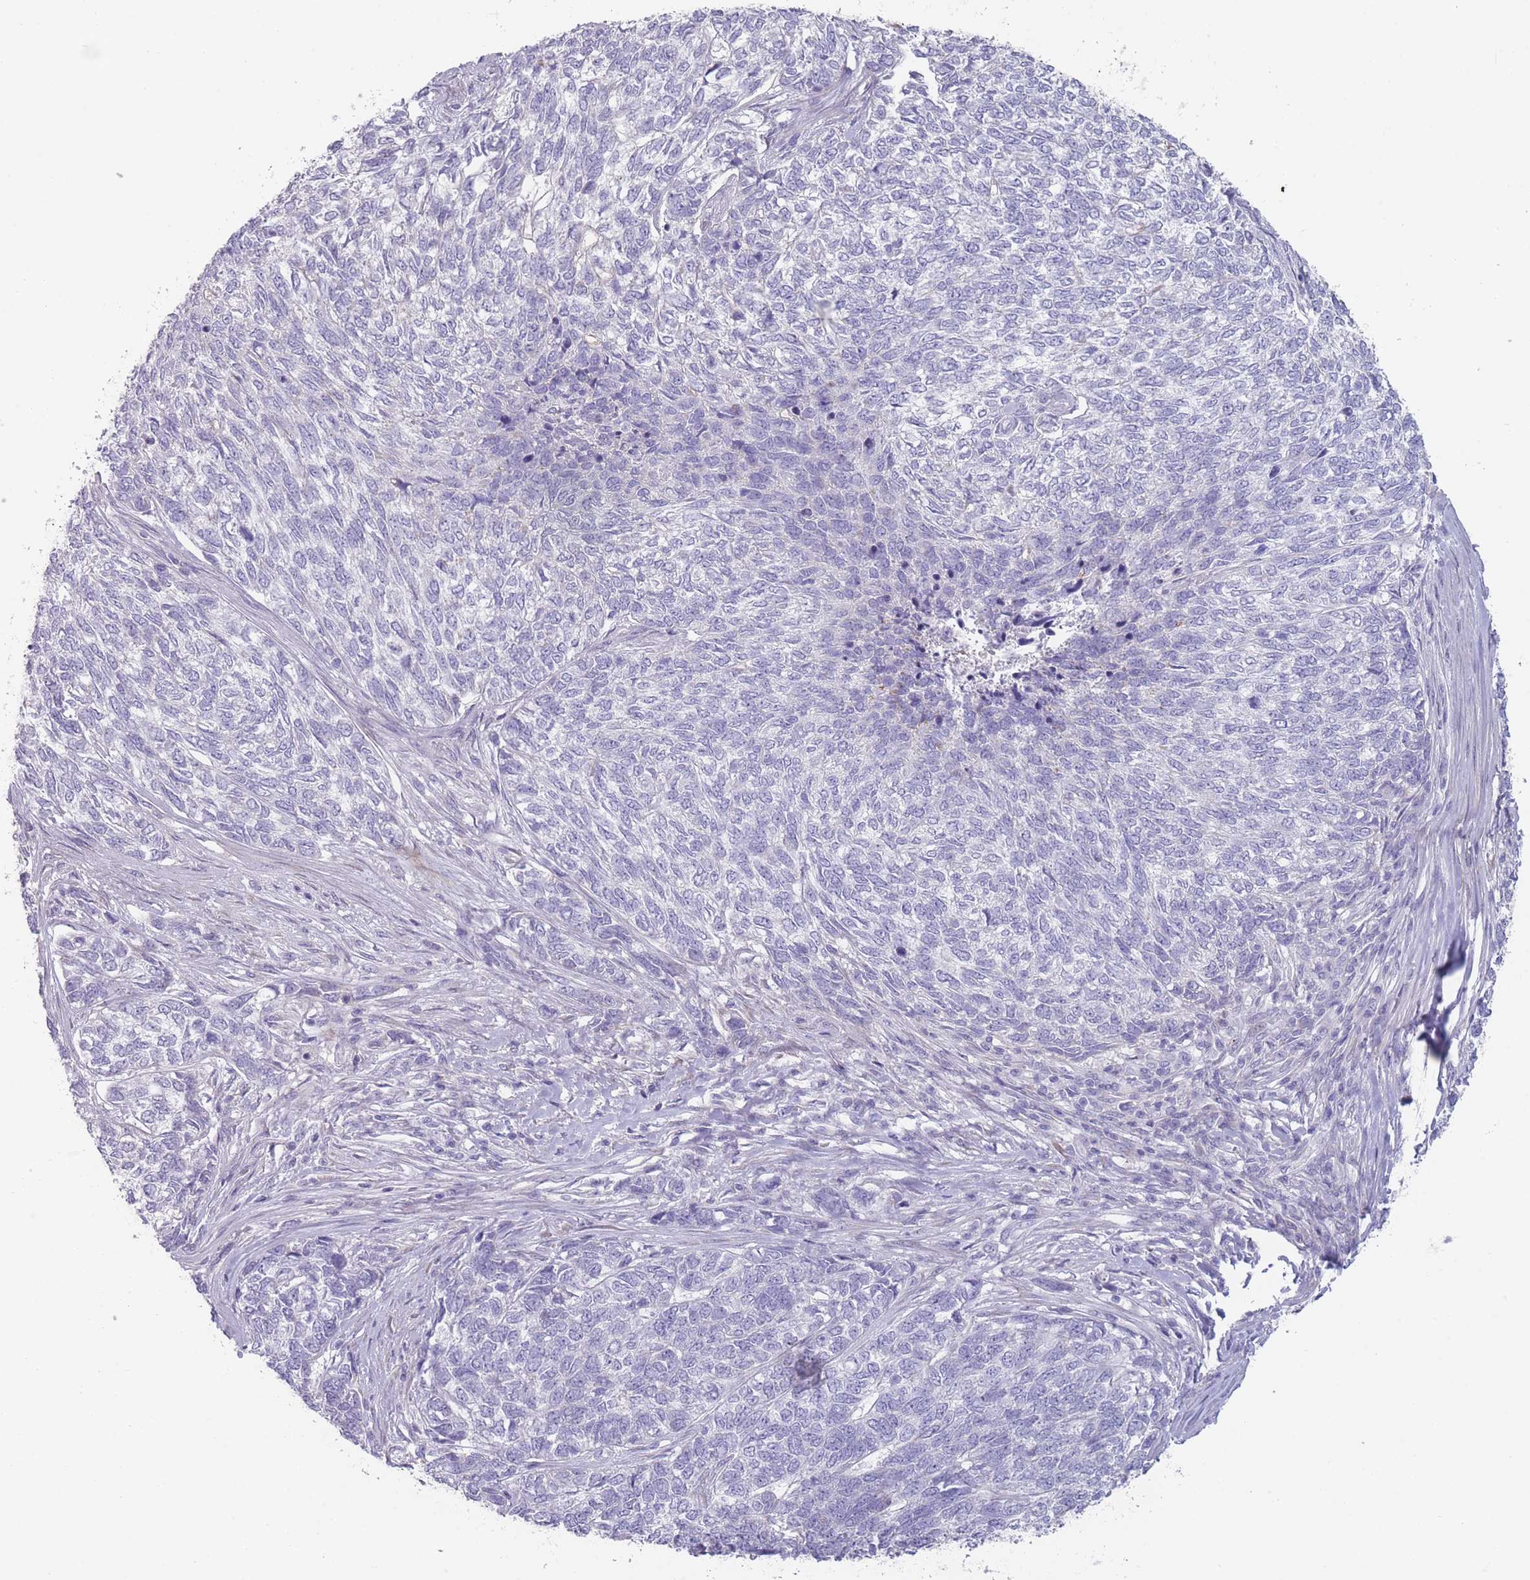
{"staining": {"intensity": "negative", "quantity": "none", "location": "none"}, "tissue": "skin cancer", "cell_type": "Tumor cells", "image_type": "cancer", "snomed": [{"axis": "morphology", "description": "Basal cell carcinoma"}, {"axis": "topography", "description": "Skin"}], "caption": "Immunohistochemical staining of human skin cancer shows no significant positivity in tumor cells.", "gene": "PAIP2B", "patient": {"sex": "female", "age": 65}}